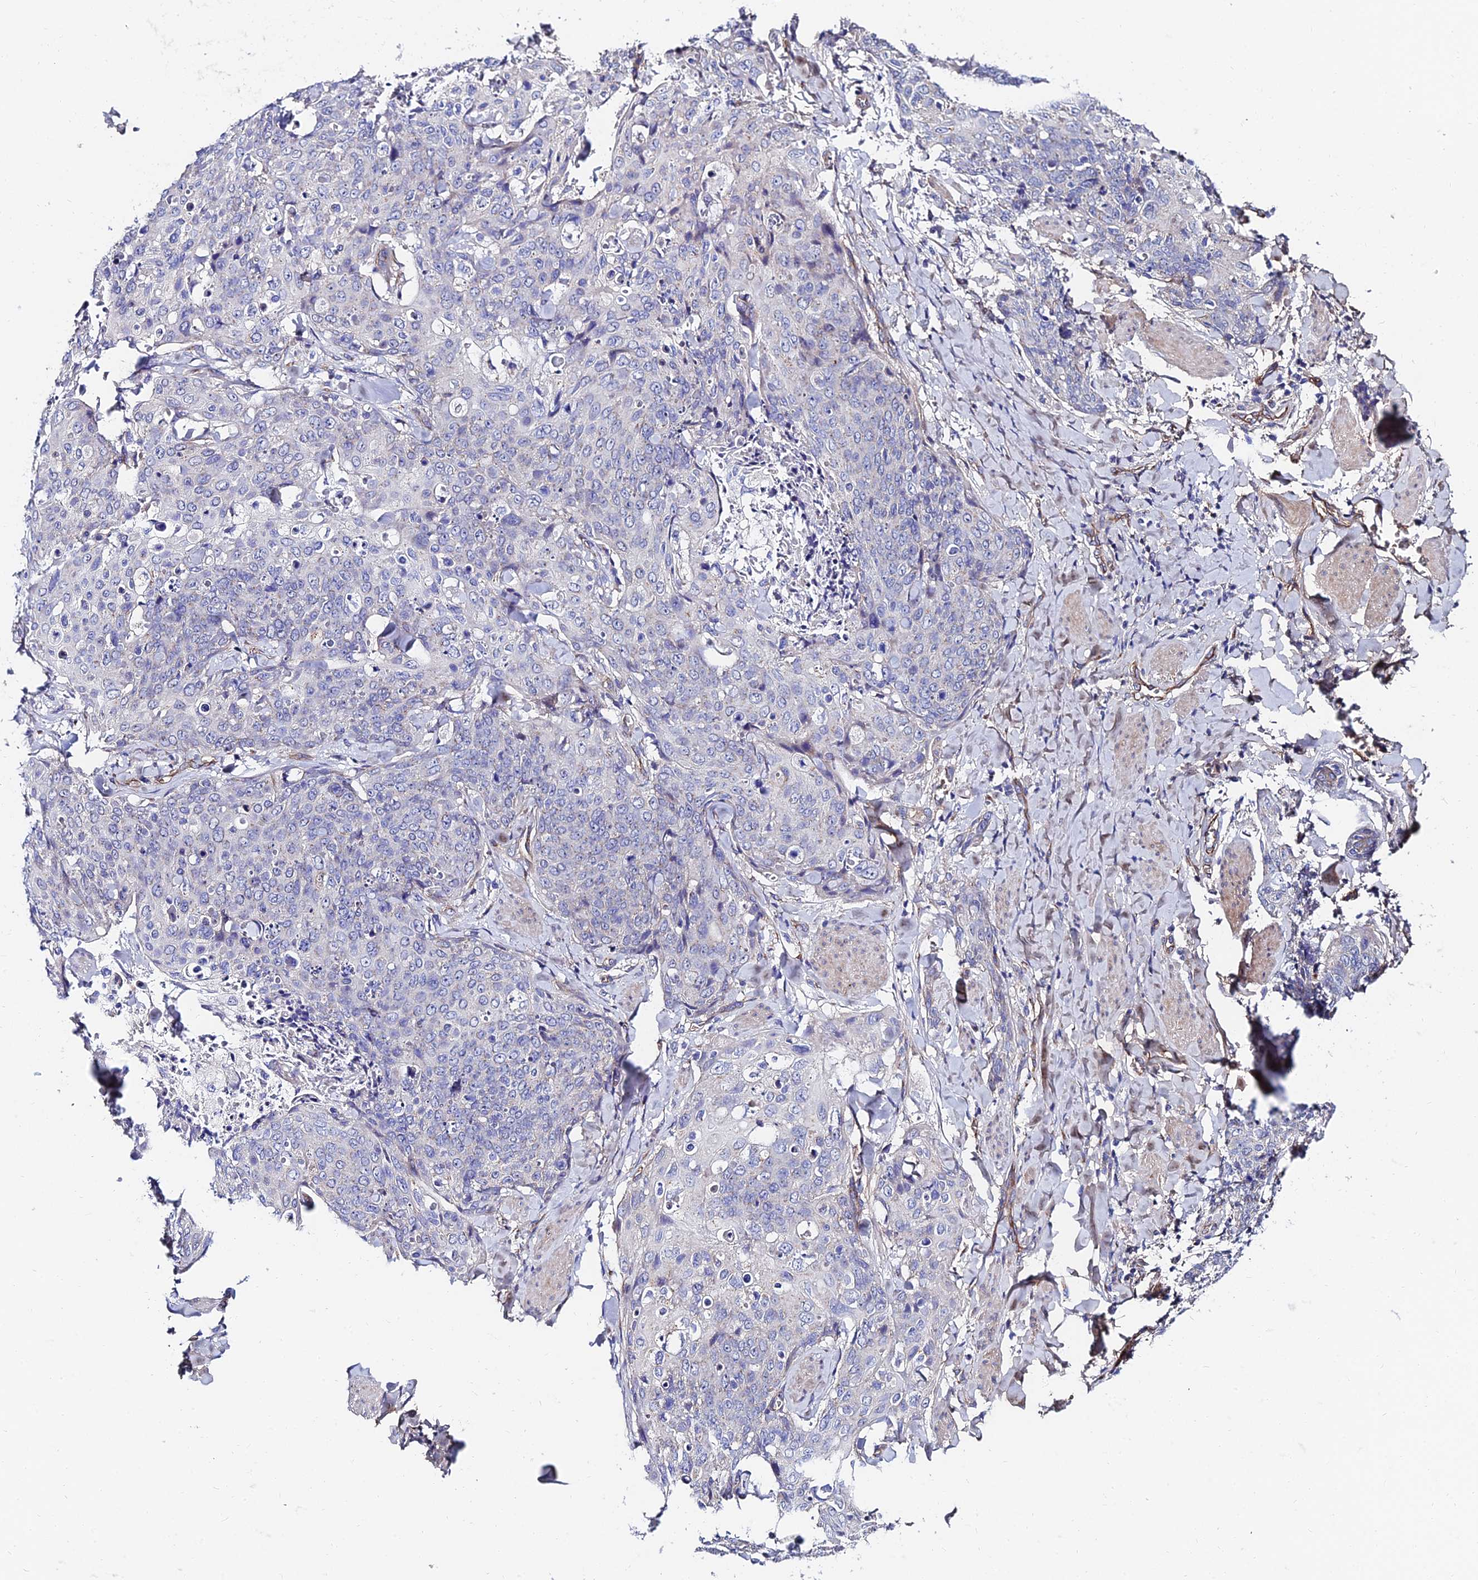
{"staining": {"intensity": "negative", "quantity": "none", "location": "none"}, "tissue": "skin cancer", "cell_type": "Tumor cells", "image_type": "cancer", "snomed": [{"axis": "morphology", "description": "Squamous cell carcinoma, NOS"}, {"axis": "topography", "description": "Skin"}, {"axis": "topography", "description": "Vulva"}], "caption": "Skin squamous cell carcinoma stained for a protein using IHC reveals no expression tumor cells.", "gene": "ADGRF3", "patient": {"sex": "female", "age": 85}}